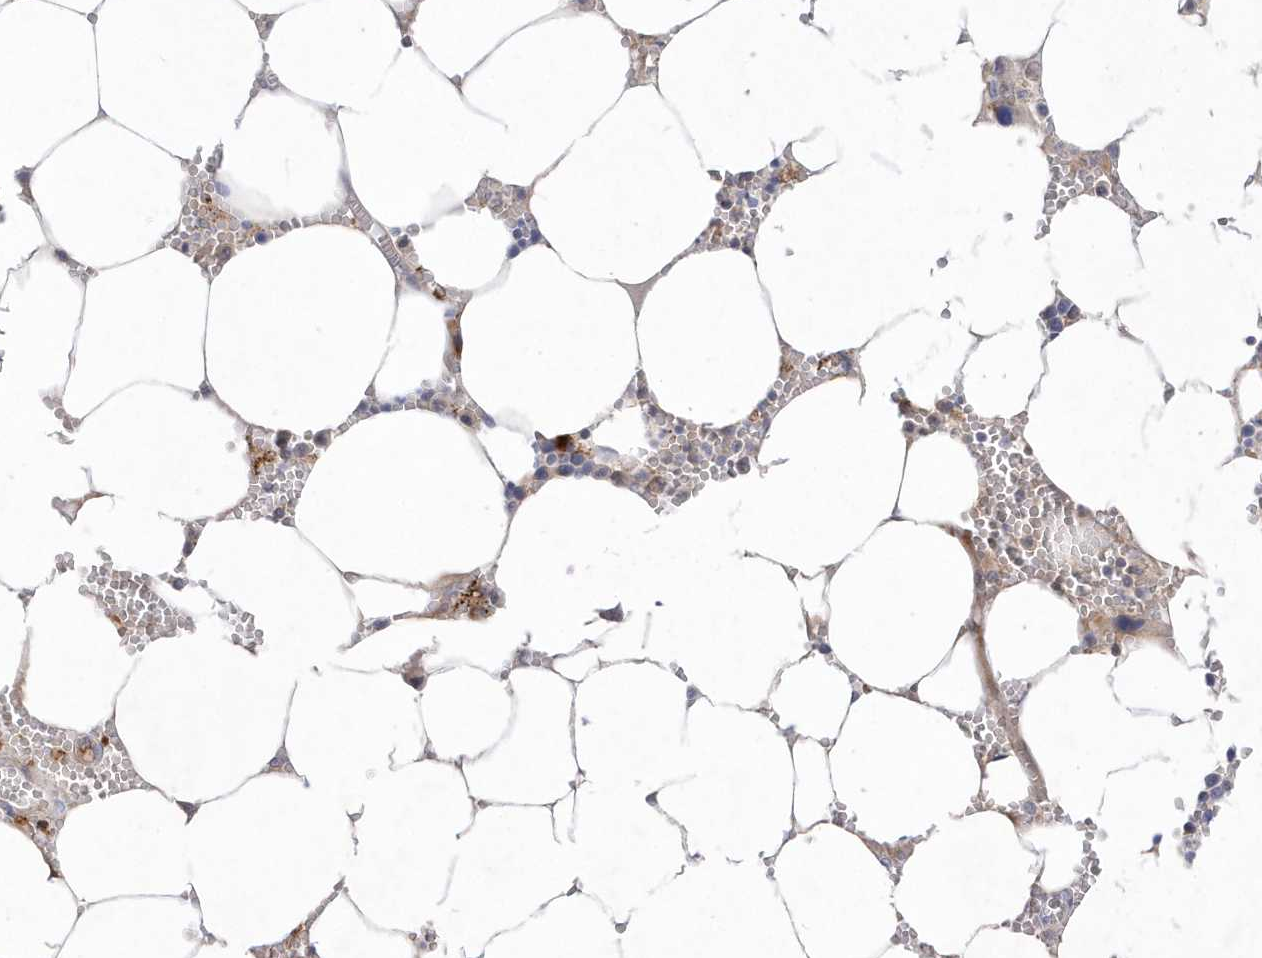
{"staining": {"intensity": "moderate", "quantity": "<25%", "location": "cytoplasmic/membranous"}, "tissue": "bone marrow", "cell_type": "Hematopoietic cells", "image_type": "normal", "snomed": [{"axis": "morphology", "description": "Normal tissue, NOS"}, {"axis": "topography", "description": "Bone marrow"}], "caption": "The immunohistochemical stain shows moderate cytoplasmic/membranous positivity in hematopoietic cells of normal bone marrow.", "gene": "TMEM132B", "patient": {"sex": "male", "age": 70}}